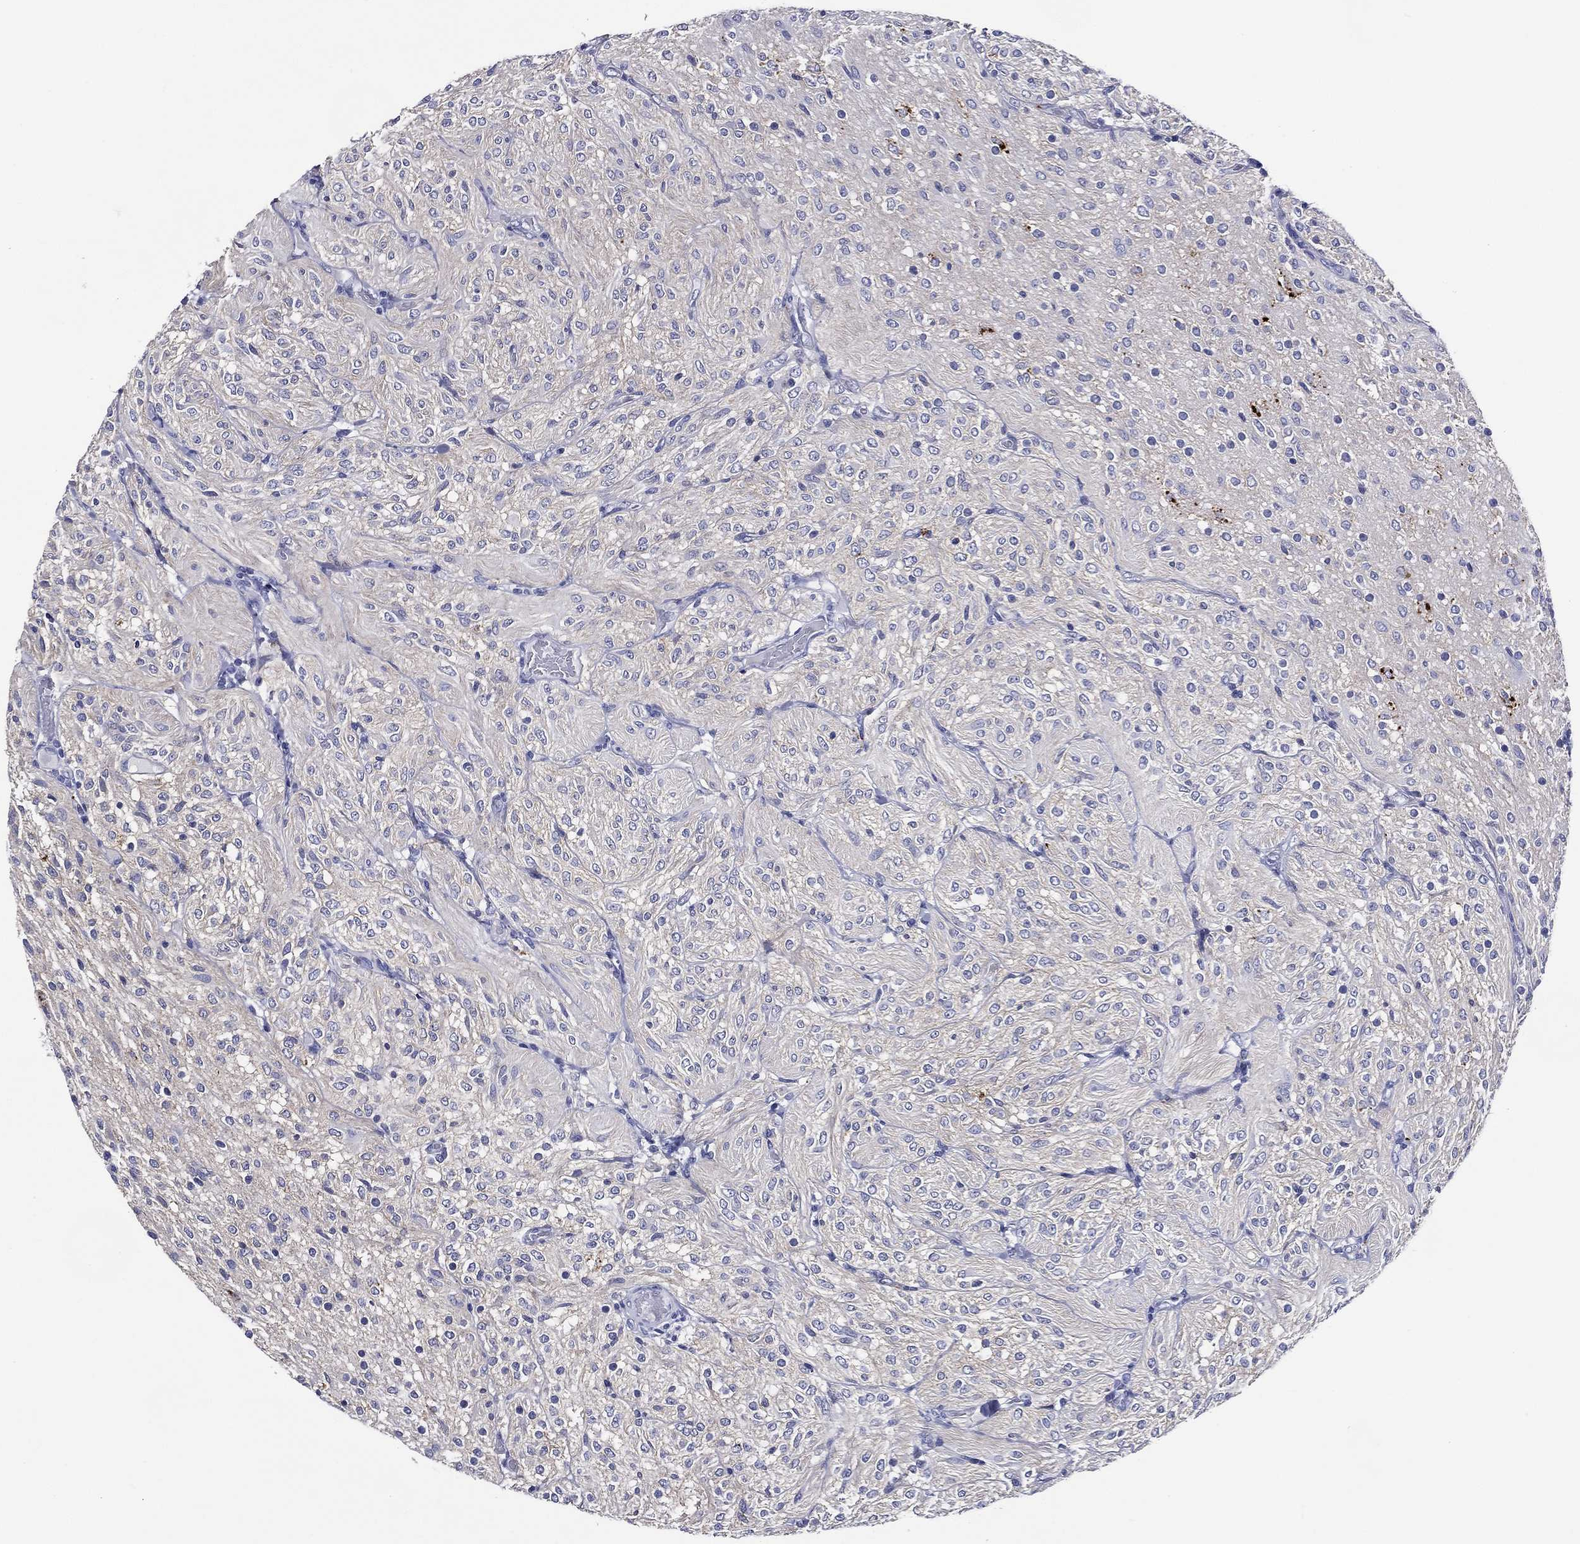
{"staining": {"intensity": "negative", "quantity": "none", "location": "none"}, "tissue": "glioma", "cell_type": "Tumor cells", "image_type": "cancer", "snomed": [{"axis": "morphology", "description": "Glioma, malignant, Low grade"}, {"axis": "topography", "description": "Brain"}], "caption": "The image exhibits no significant positivity in tumor cells of malignant low-grade glioma. (DAB immunohistochemistry (IHC), high magnification).", "gene": "ACE2", "patient": {"sex": "male", "age": 3}}